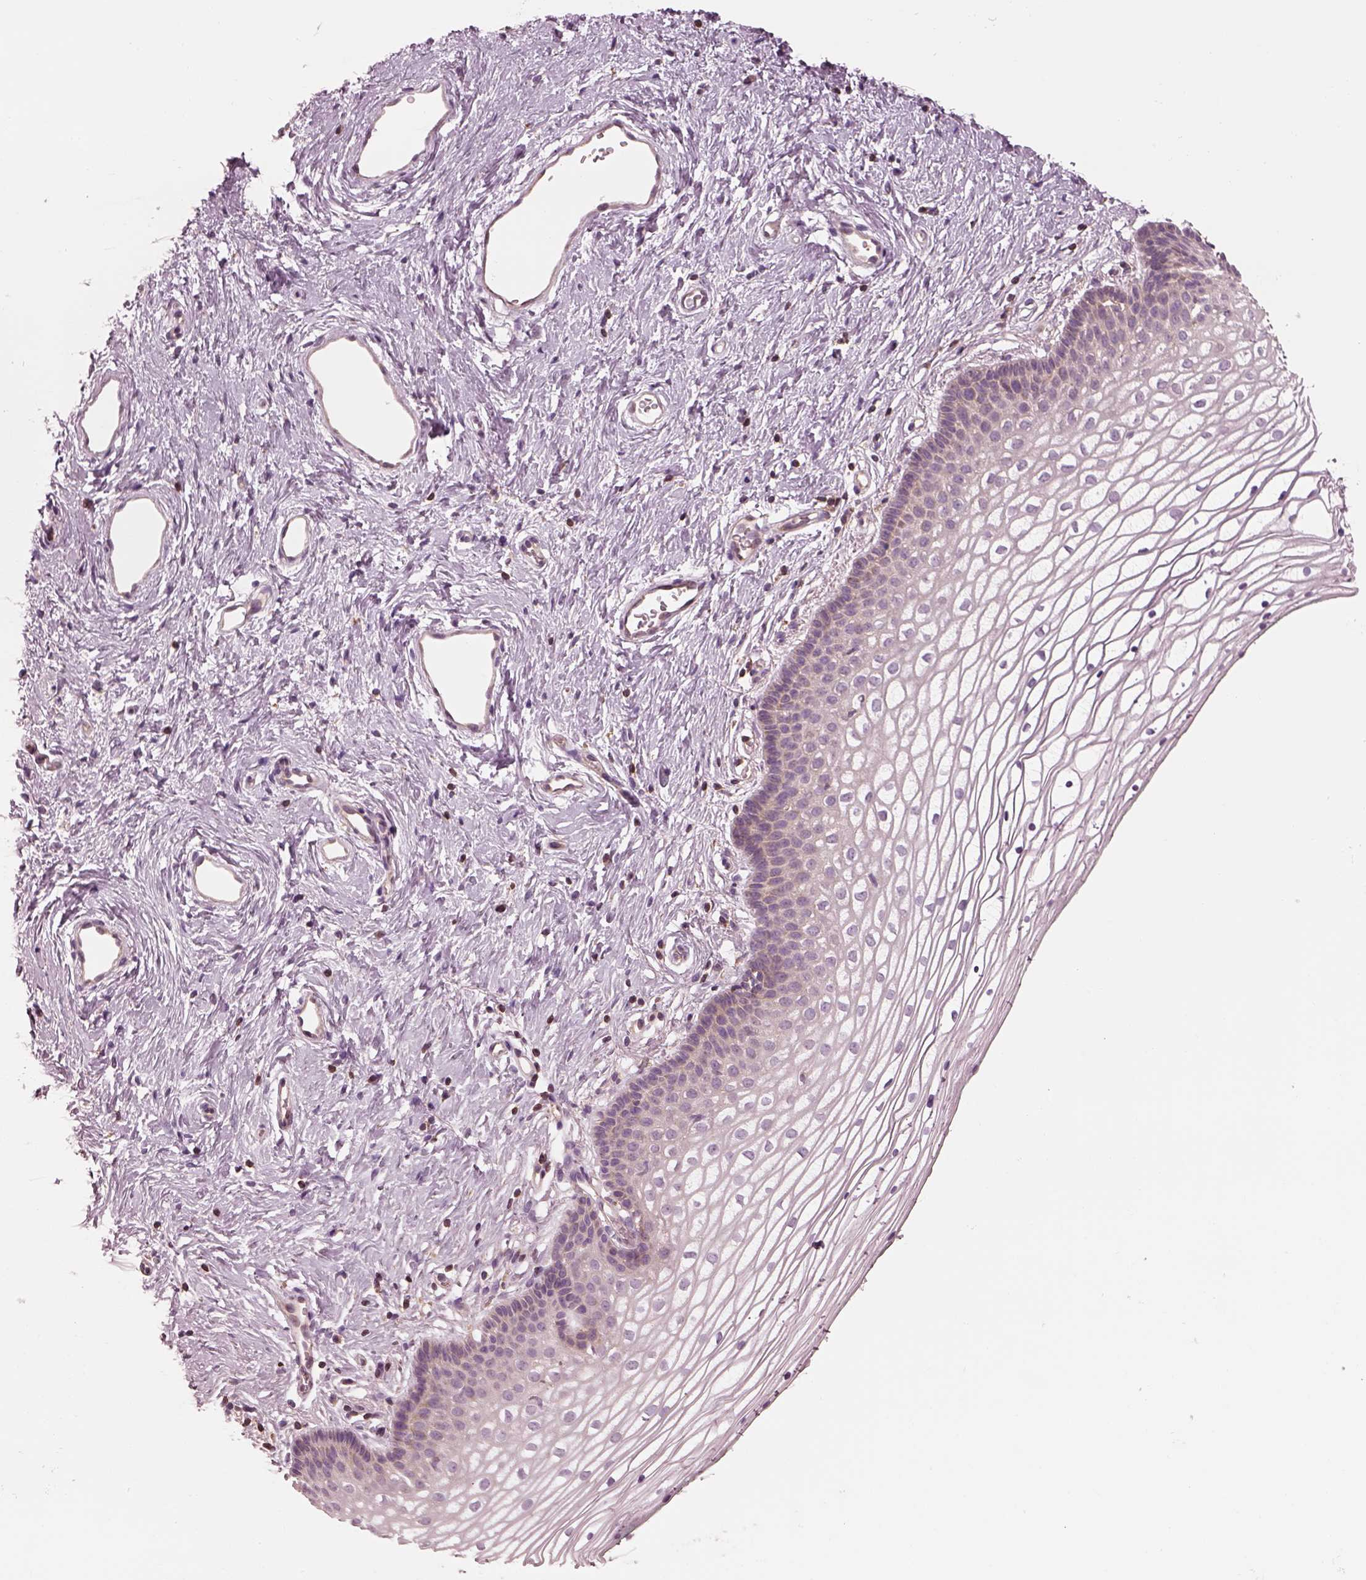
{"staining": {"intensity": "weak", "quantity": "<25%", "location": "cytoplasmic/membranous"}, "tissue": "vagina", "cell_type": "Squamous epithelial cells", "image_type": "normal", "snomed": [{"axis": "morphology", "description": "Normal tissue, NOS"}, {"axis": "topography", "description": "Vagina"}], "caption": "Image shows no protein positivity in squamous epithelial cells of normal vagina. (Immunohistochemistry, brightfield microscopy, high magnification).", "gene": "STK33", "patient": {"sex": "female", "age": 36}}